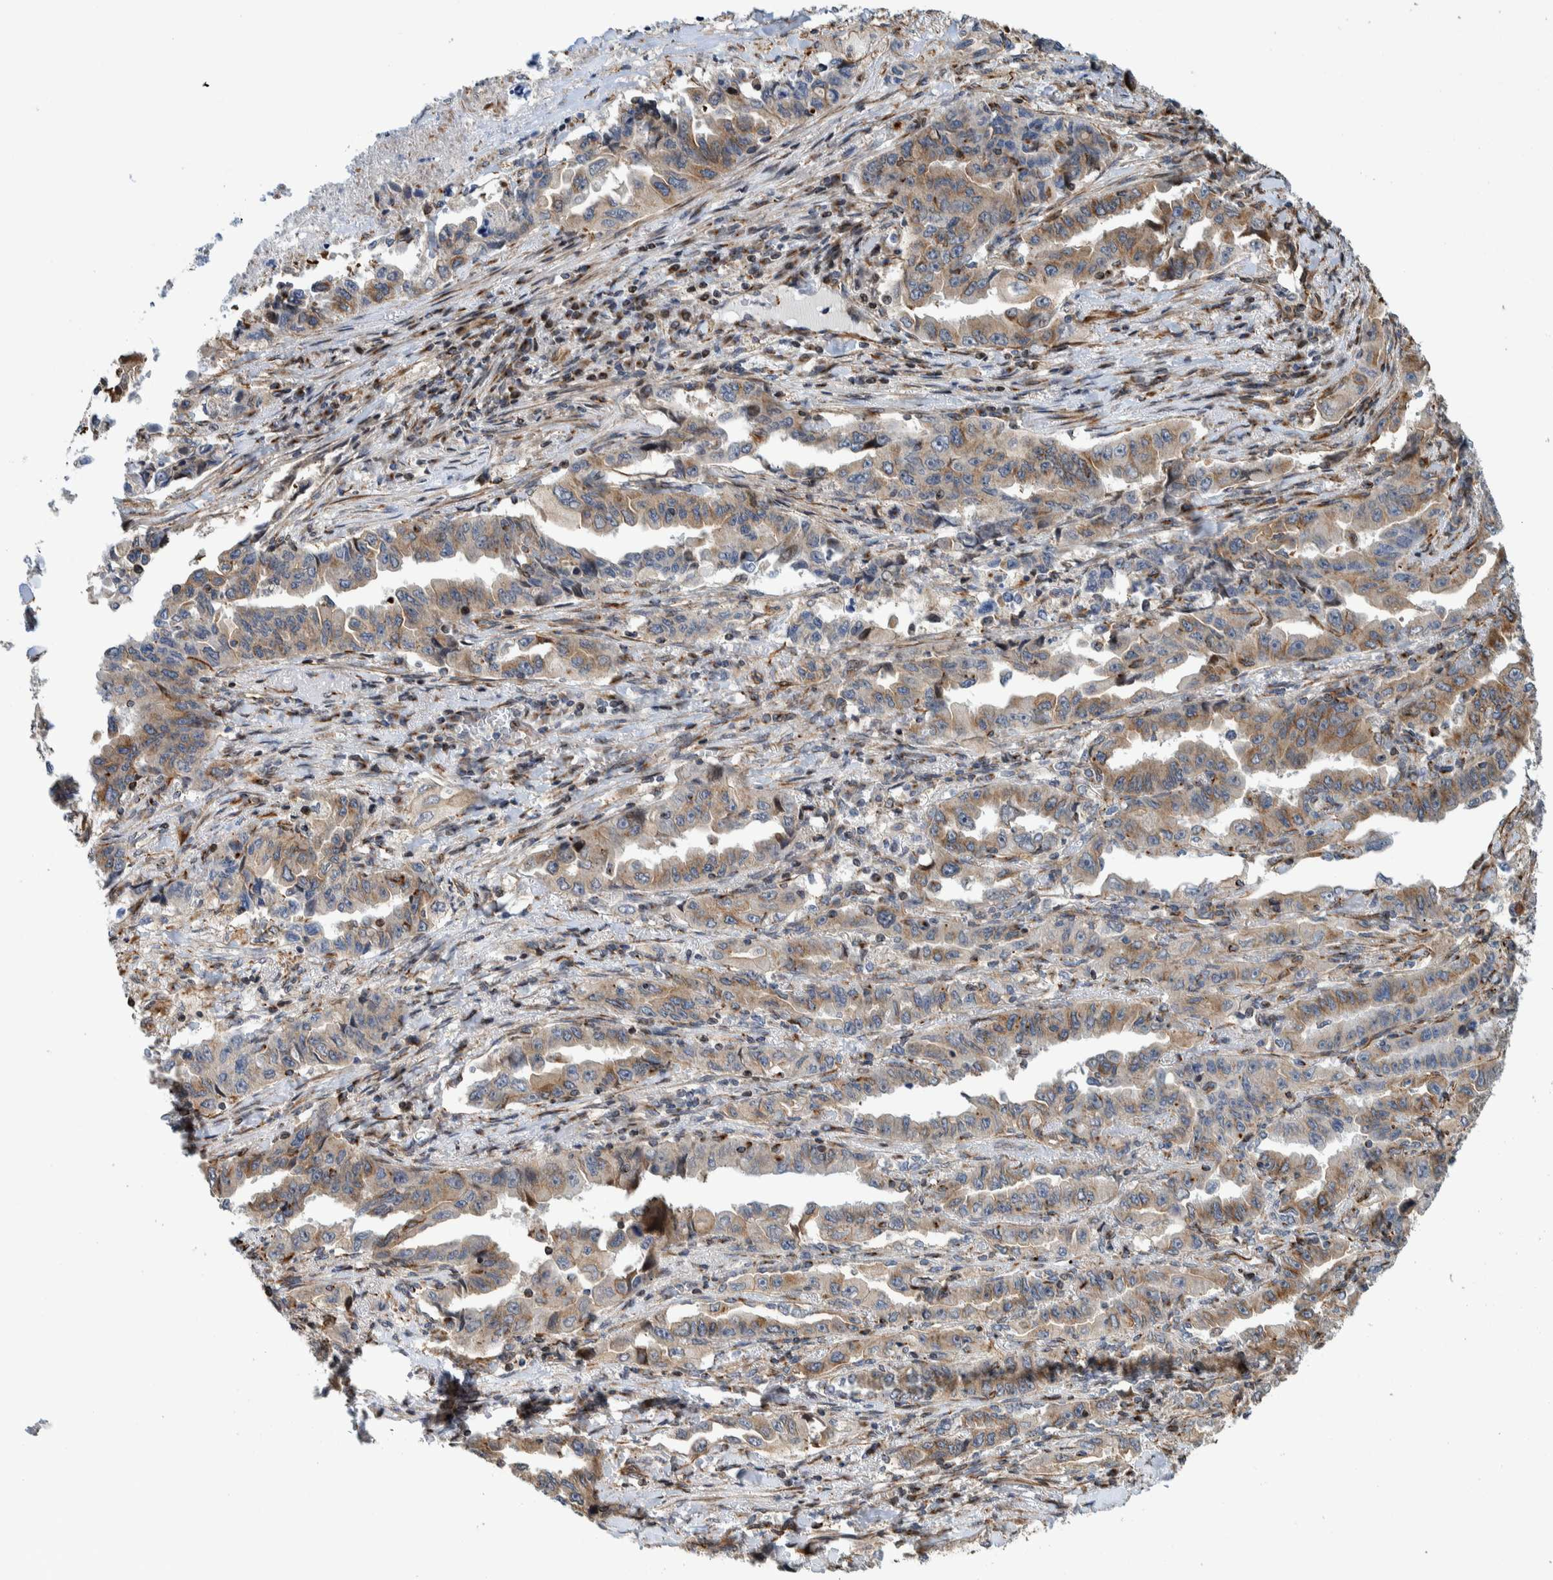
{"staining": {"intensity": "moderate", "quantity": ">75%", "location": "cytoplasmic/membranous"}, "tissue": "lung cancer", "cell_type": "Tumor cells", "image_type": "cancer", "snomed": [{"axis": "morphology", "description": "Adenocarcinoma, NOS"}, {"axis": "topography", "description": "Lung"}], "caption": "High-power microscopy captured an IHC photomicrograph of lung cancer, revealing moderate cytoplasmic/membranous positivity in approximately >75% of tumor cells.", "gene": "CCDC57", "patient": {"sex": "female", "age": 51}}